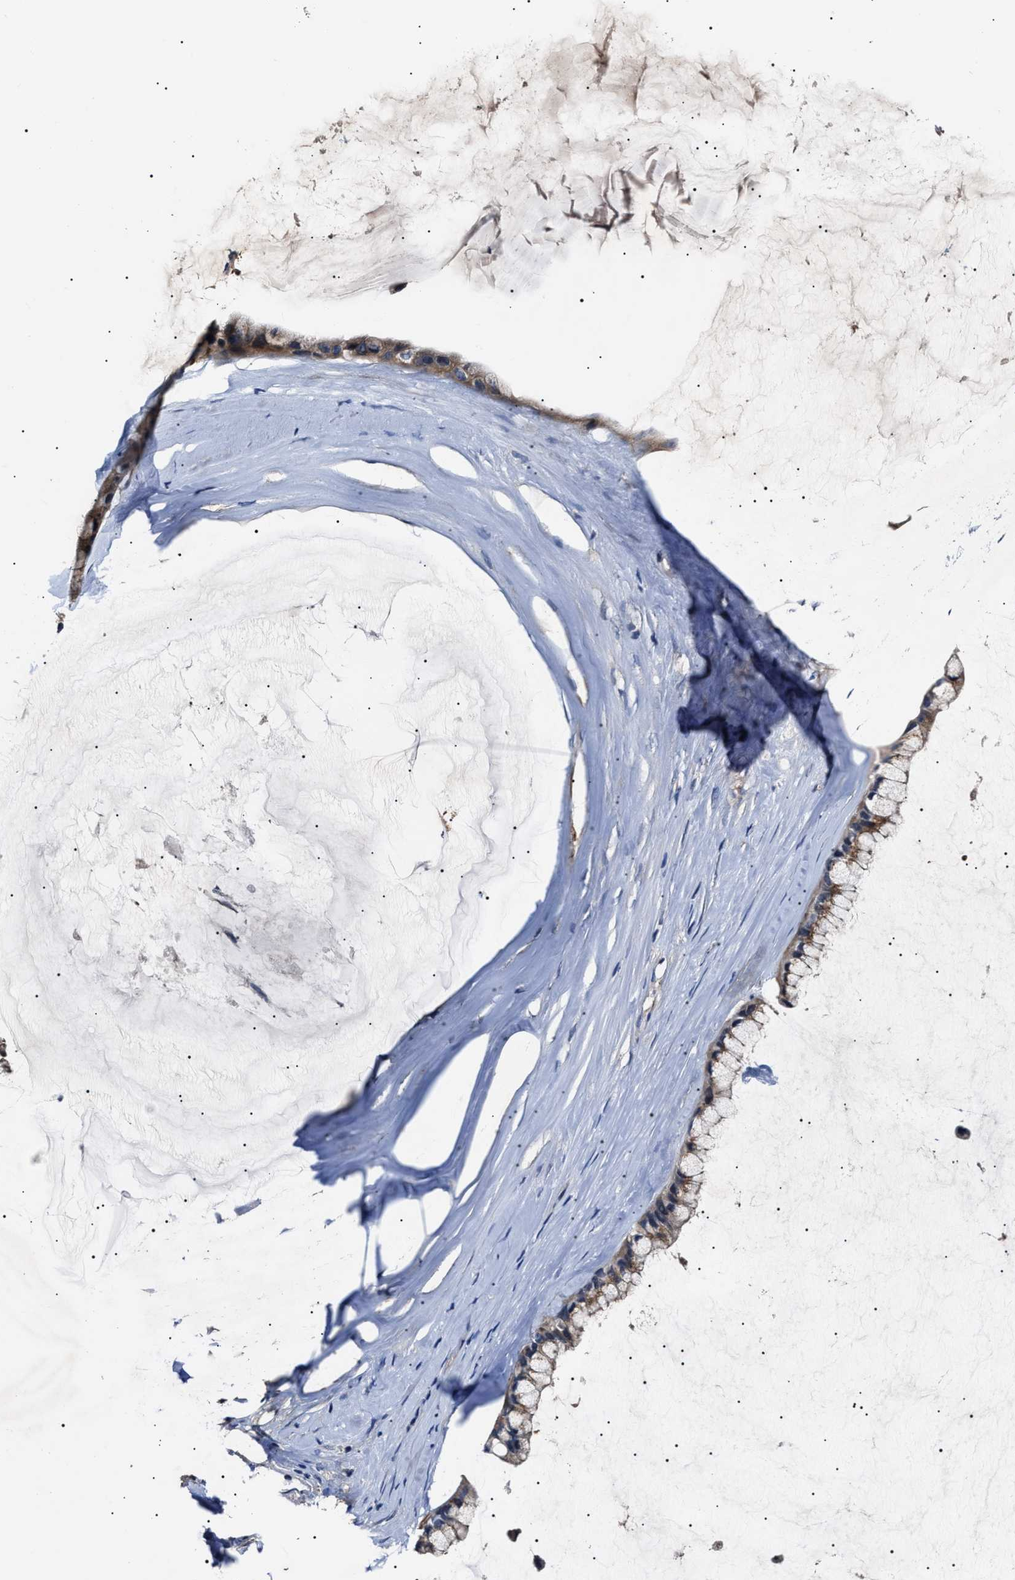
{"staining": {"intensity": "weak", "quantity": ">75%", "location": "cytoplasmic/membranous"}, "tissue": "ovarian cancer", "cell_type": "Tumor cells", "image_type": "cancer", "snomed": [{"axis": "morphology", "description": "Cystadenocarcinoma, mucinous, NOS"}, {"axis": "topography", "description": "Ovary"}], "caption": "High-magnification brightfield microscopy of ovarian mucinous cystadenocarcinoma stained with DAB (brown) and counterstained with hematoxylin (blue). tumor cells exhibit weak cytoplasmic/membranous staining is appreciated in about>75% of cells. (brown staining indicates protein expression, while blue staining denotes nuclei).", "gene": "IFT81", "patient": {"sex": "female", "age": 39}}